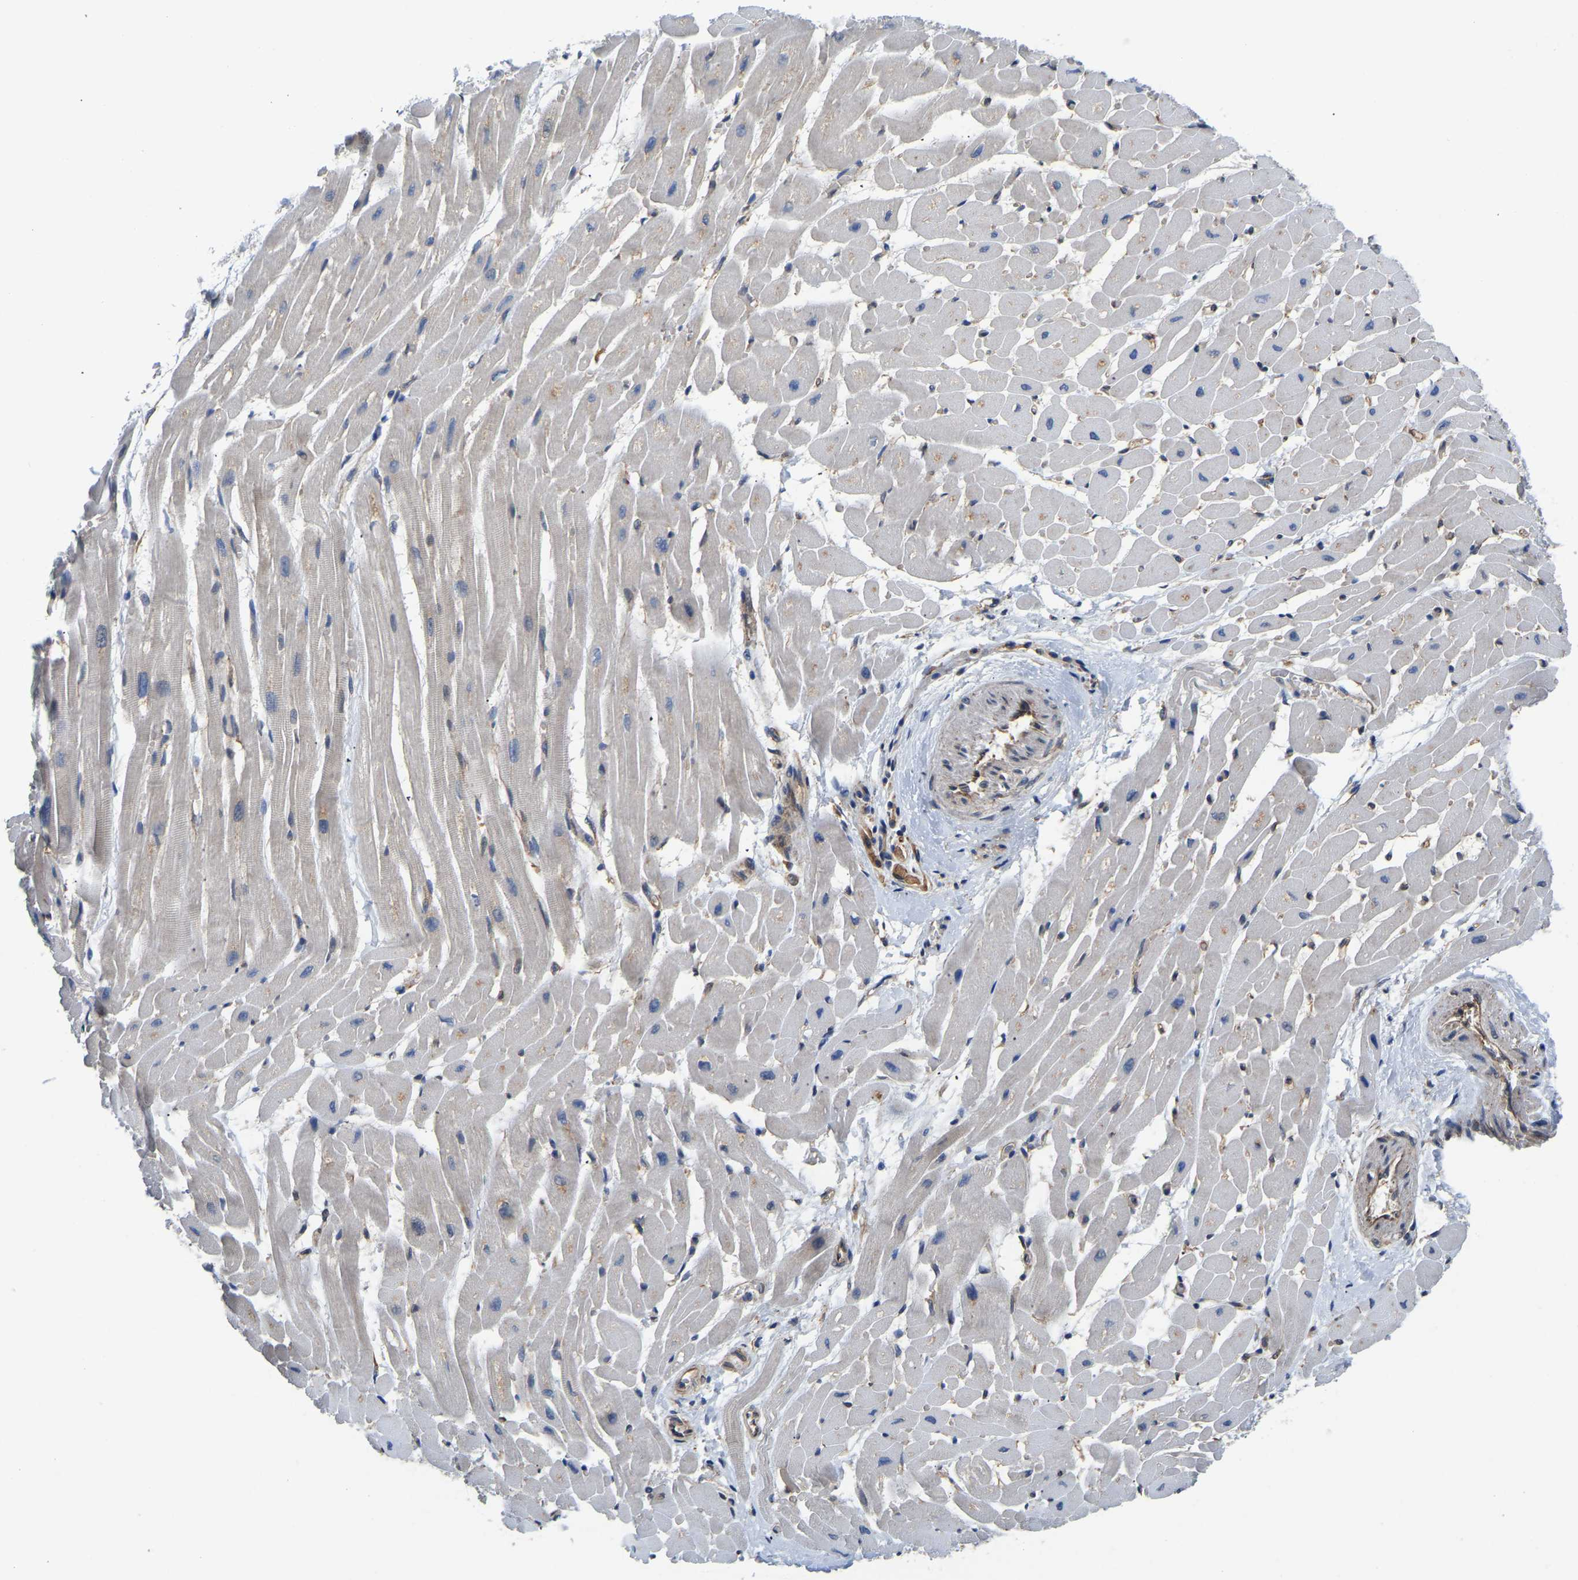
{"staining": {"intensity": "weak", "quantity": "25%-75%", "location": "cytoplasmic/membranous"}, "tissue": "heart muscle", "cell_type": "Cardiomyocytes", "image_type": "normal", "snomed": [{"axis": "morphology", "description": "Normal tissue, NOS"}, {"axis": "topography", "description": "Heart"}], "caption": "An IHC photomicrograph of unremarkable tissue is shown. Protein staining in brown labels weak cytoplasmic/membranous positivity in heart muscle within cardiomyocytes.", "gene": "ARL6IP5", "patient": {"sex": "male", "age": 45}}